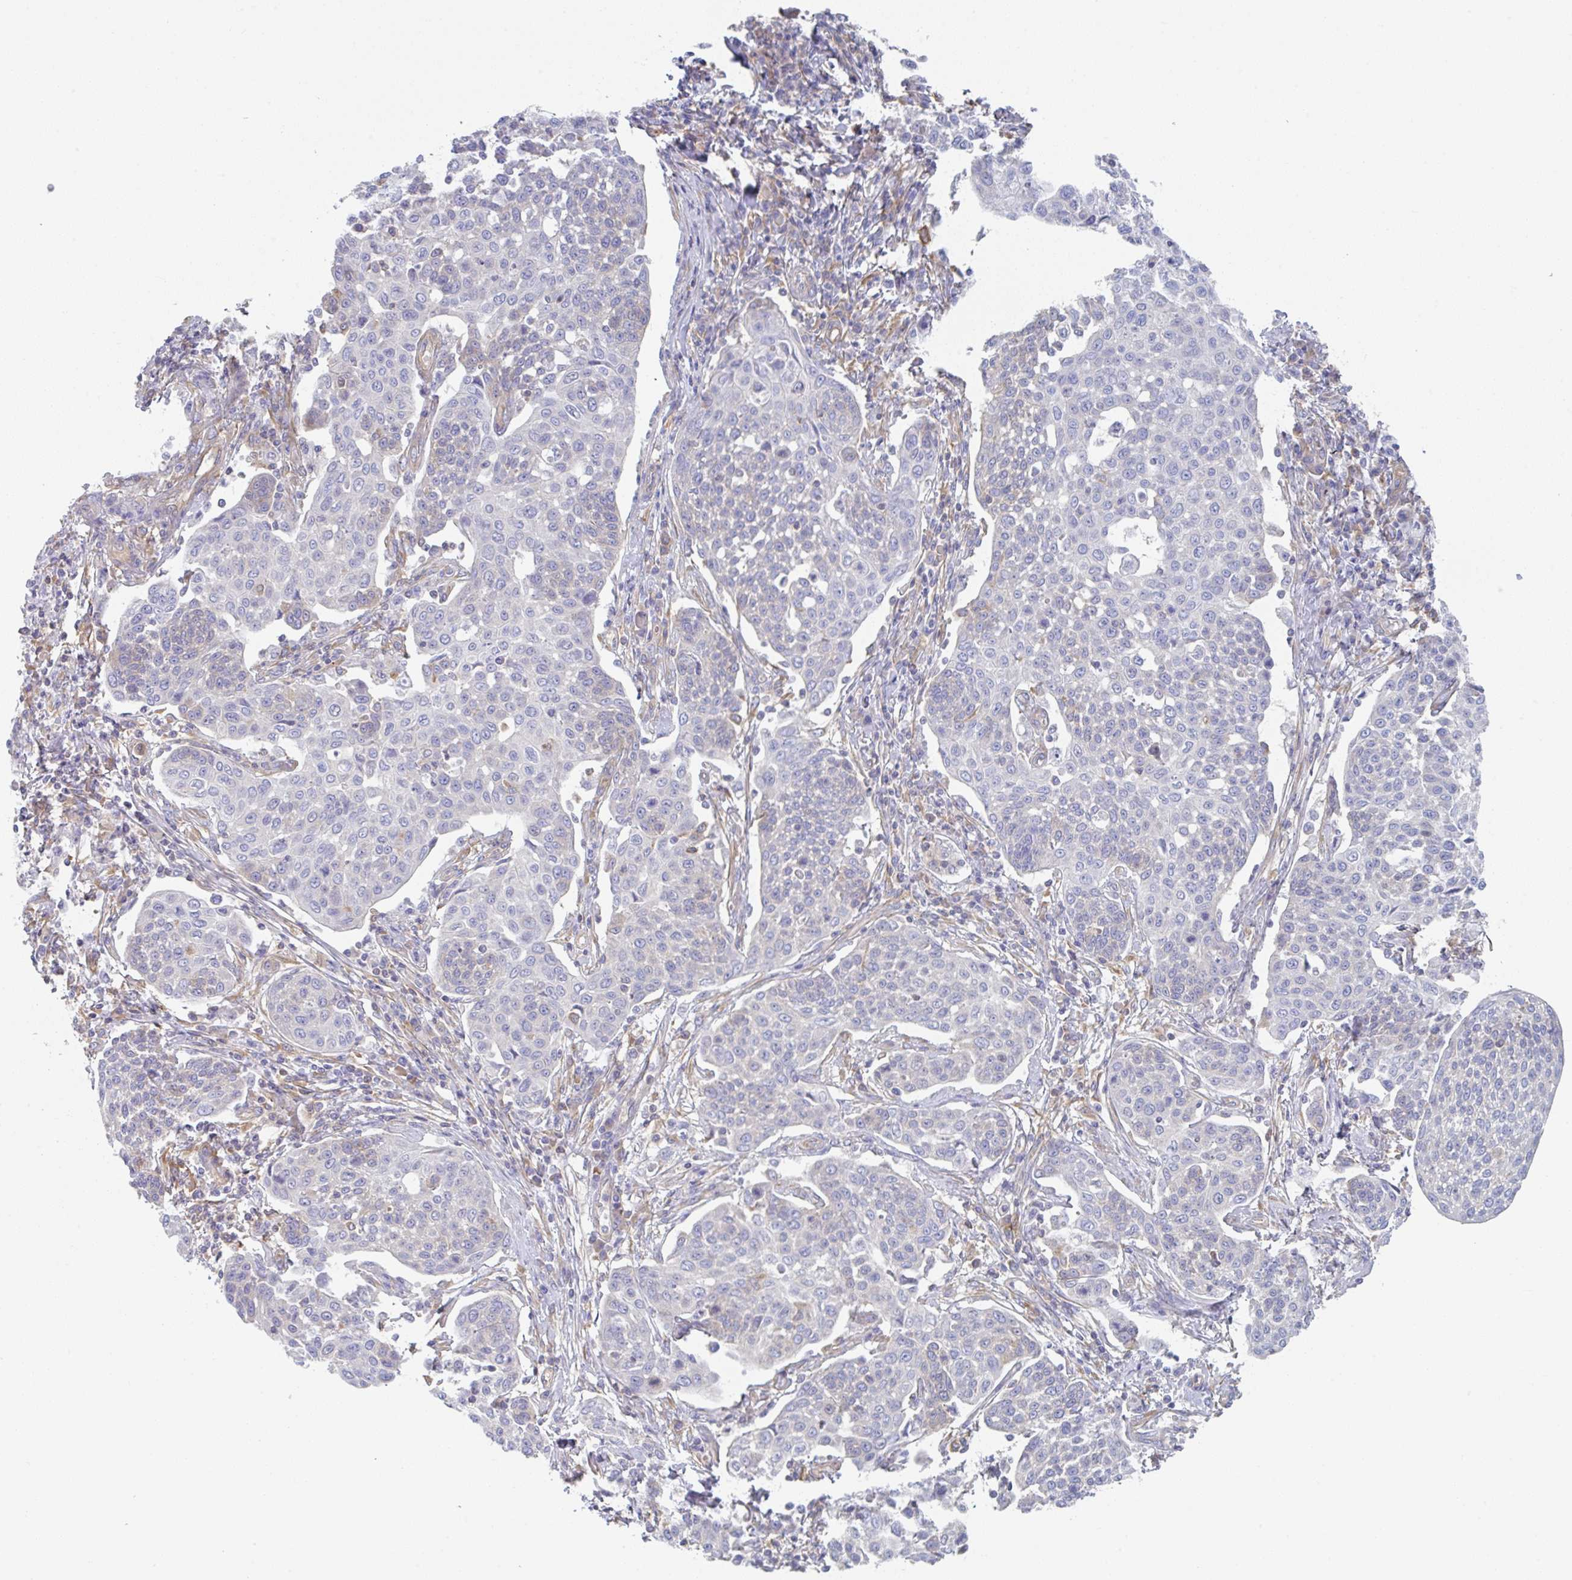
{"staining": {"intensity": "negative", "quantity": "none", "location": "none"}, "tissue": "cervical cancer", "cell_type": "Tumor cells", "image_type": "cancer", "snomed": [{"axis": "morphology", "description": "Squamous cell carcinoma, NOS"}, {"axis": "topography", "description": "Cervix"}], "caption": "Immunohistochemistry of human squamous cell carcinoma (cervical) shows no expression in tumor cells.", "gene": "AMPD2", "patient": {"sex": "female", "age": 34}}